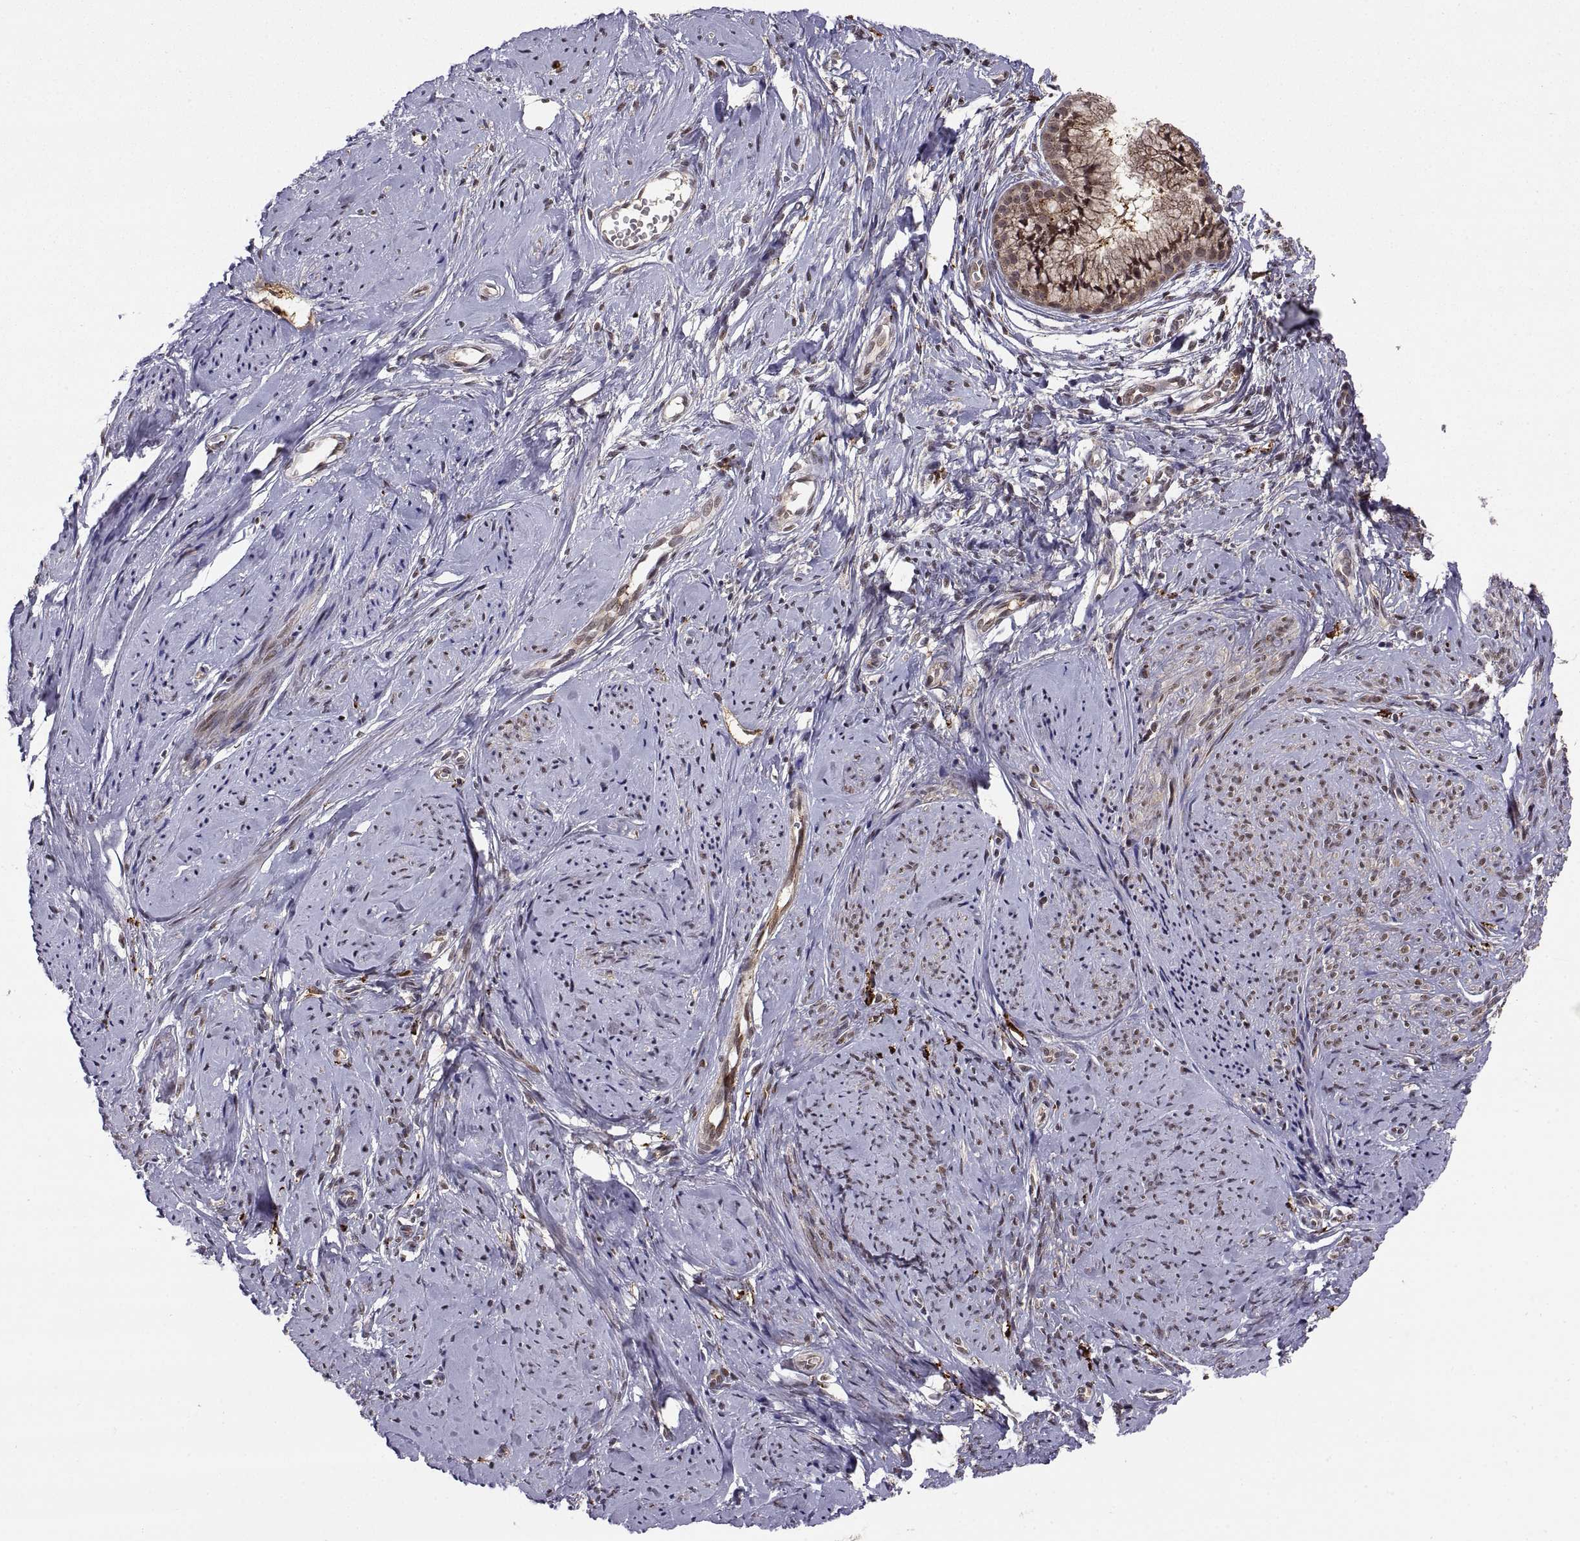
{"staining": {"intensity": "weak", "quantity": "25%-75%", "location": "nuclear"}, "tissue": "smooth muscle", "cell_type": "Smooth muscle cells", "image_type": "normal", "snomed": [{"axis": "morphology", "description": "Normal tissue, NOS"}, {"axis": "topography", "description": "Smooth muscle"}], "caption": "Immunohistochemistry (IHC) photomicrograph of benign smooth muscle: human smooth muscle stained using immunohistochemistry displays low levels of weak protein expression localized specifically in the nuclear of smooth muscle cells, appearing as a nuclear brown color.", "gene": "PSMC2", "patient": {"sex": "female", "age": 48}}